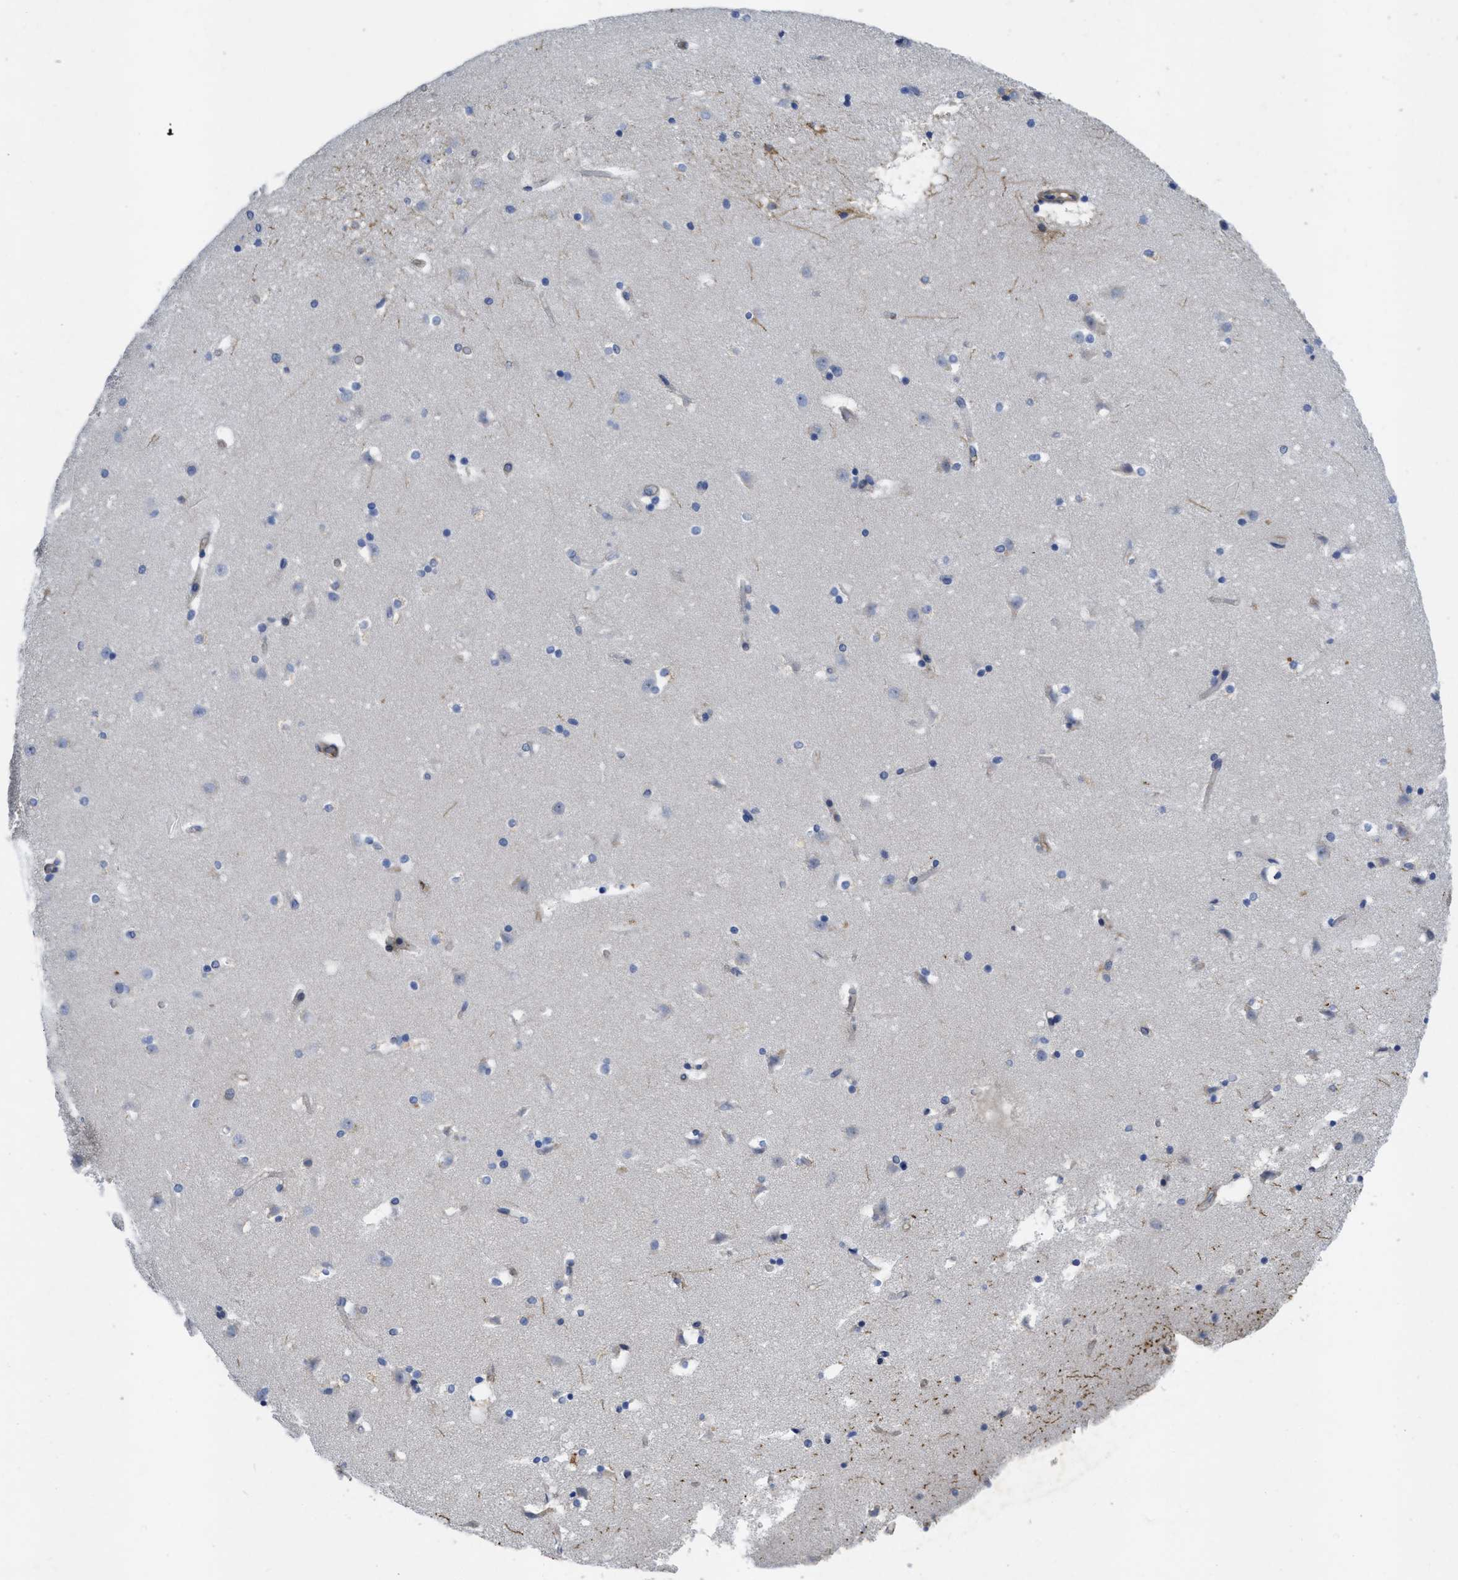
{"staining": {"intensity": "moderate", "quantity": "<25%", "location": "cytoplasmic/membranous"}, "tissue": "caudate", "cell_type": "Glial cells", "image_type": "normal", "snomed": [{"axis": "morphology", "description": "Normal tissue, NOS"}, {"axis": "topography", "description": "Lateral ventricle wall"}], "caption": "Protein expression analysis of benign caudate reveals moderate cytoplasmic/membranous positivity in about <25% of glial cells.", "gene": "ARHGEF26", "patient": {"sex": "male", "age": 45}}